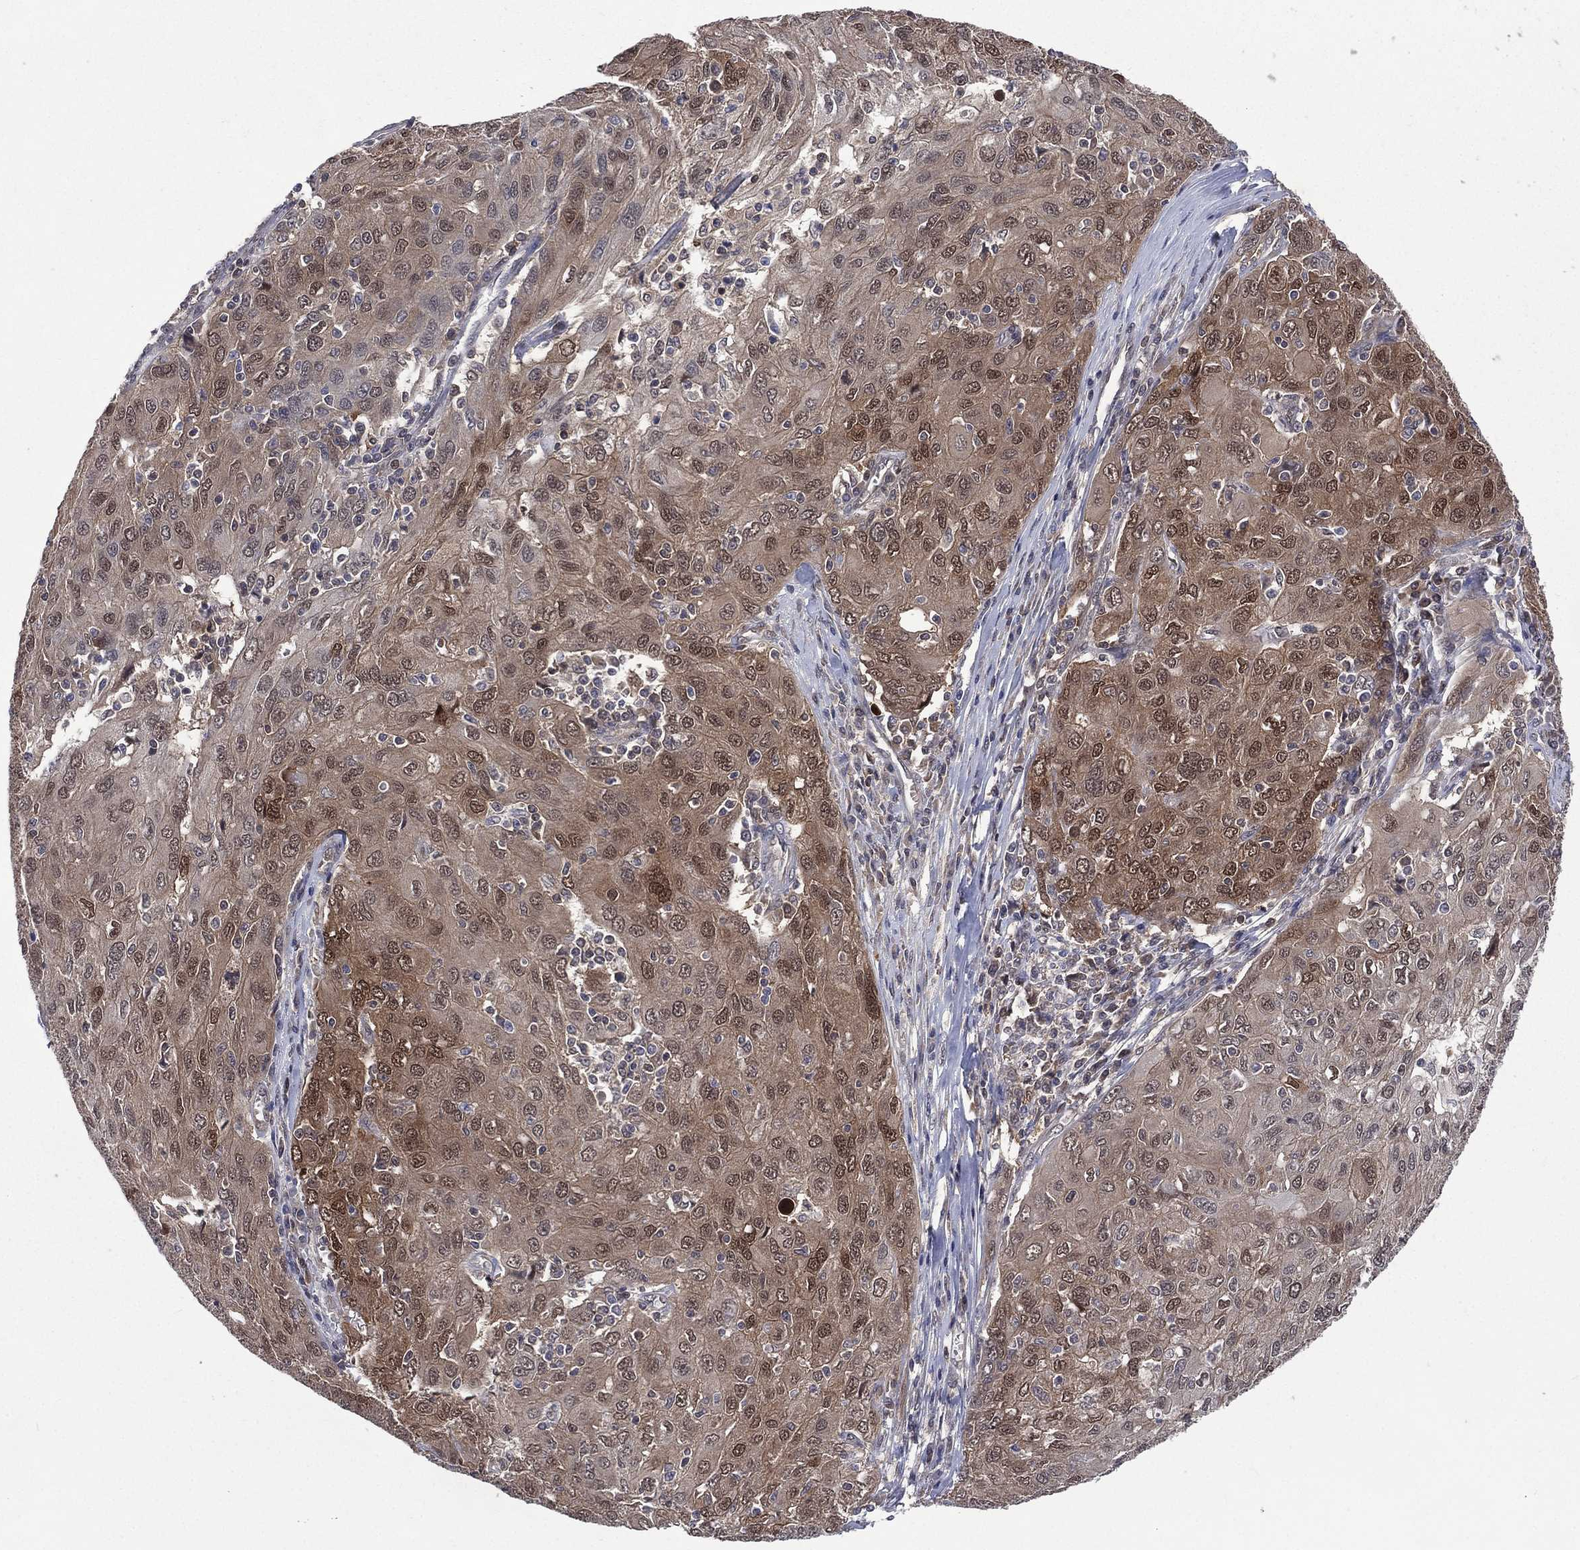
{"staining": {"intensity": "strong", "quantity": "25%-75%", "location": "cytoplasmic/membranous,nuclear"}, "tissue": "ovarian cancer", "cell_type": "Tumor cells", "image_type": "cancer", "snomed": [{"axis": "morphology", "description": "Carcinoma, endometroid"}, {"axis": "topography", "description": "Ovary"}], "caption": "A high amount of strong cytoplasmic/membranous and nuclear staining is appreciated in approximately 25%-75% of tumor cells in ovarian cancer tissue.", "gene": "MTAP", "patient": {"sex": "female", "age": 50}}